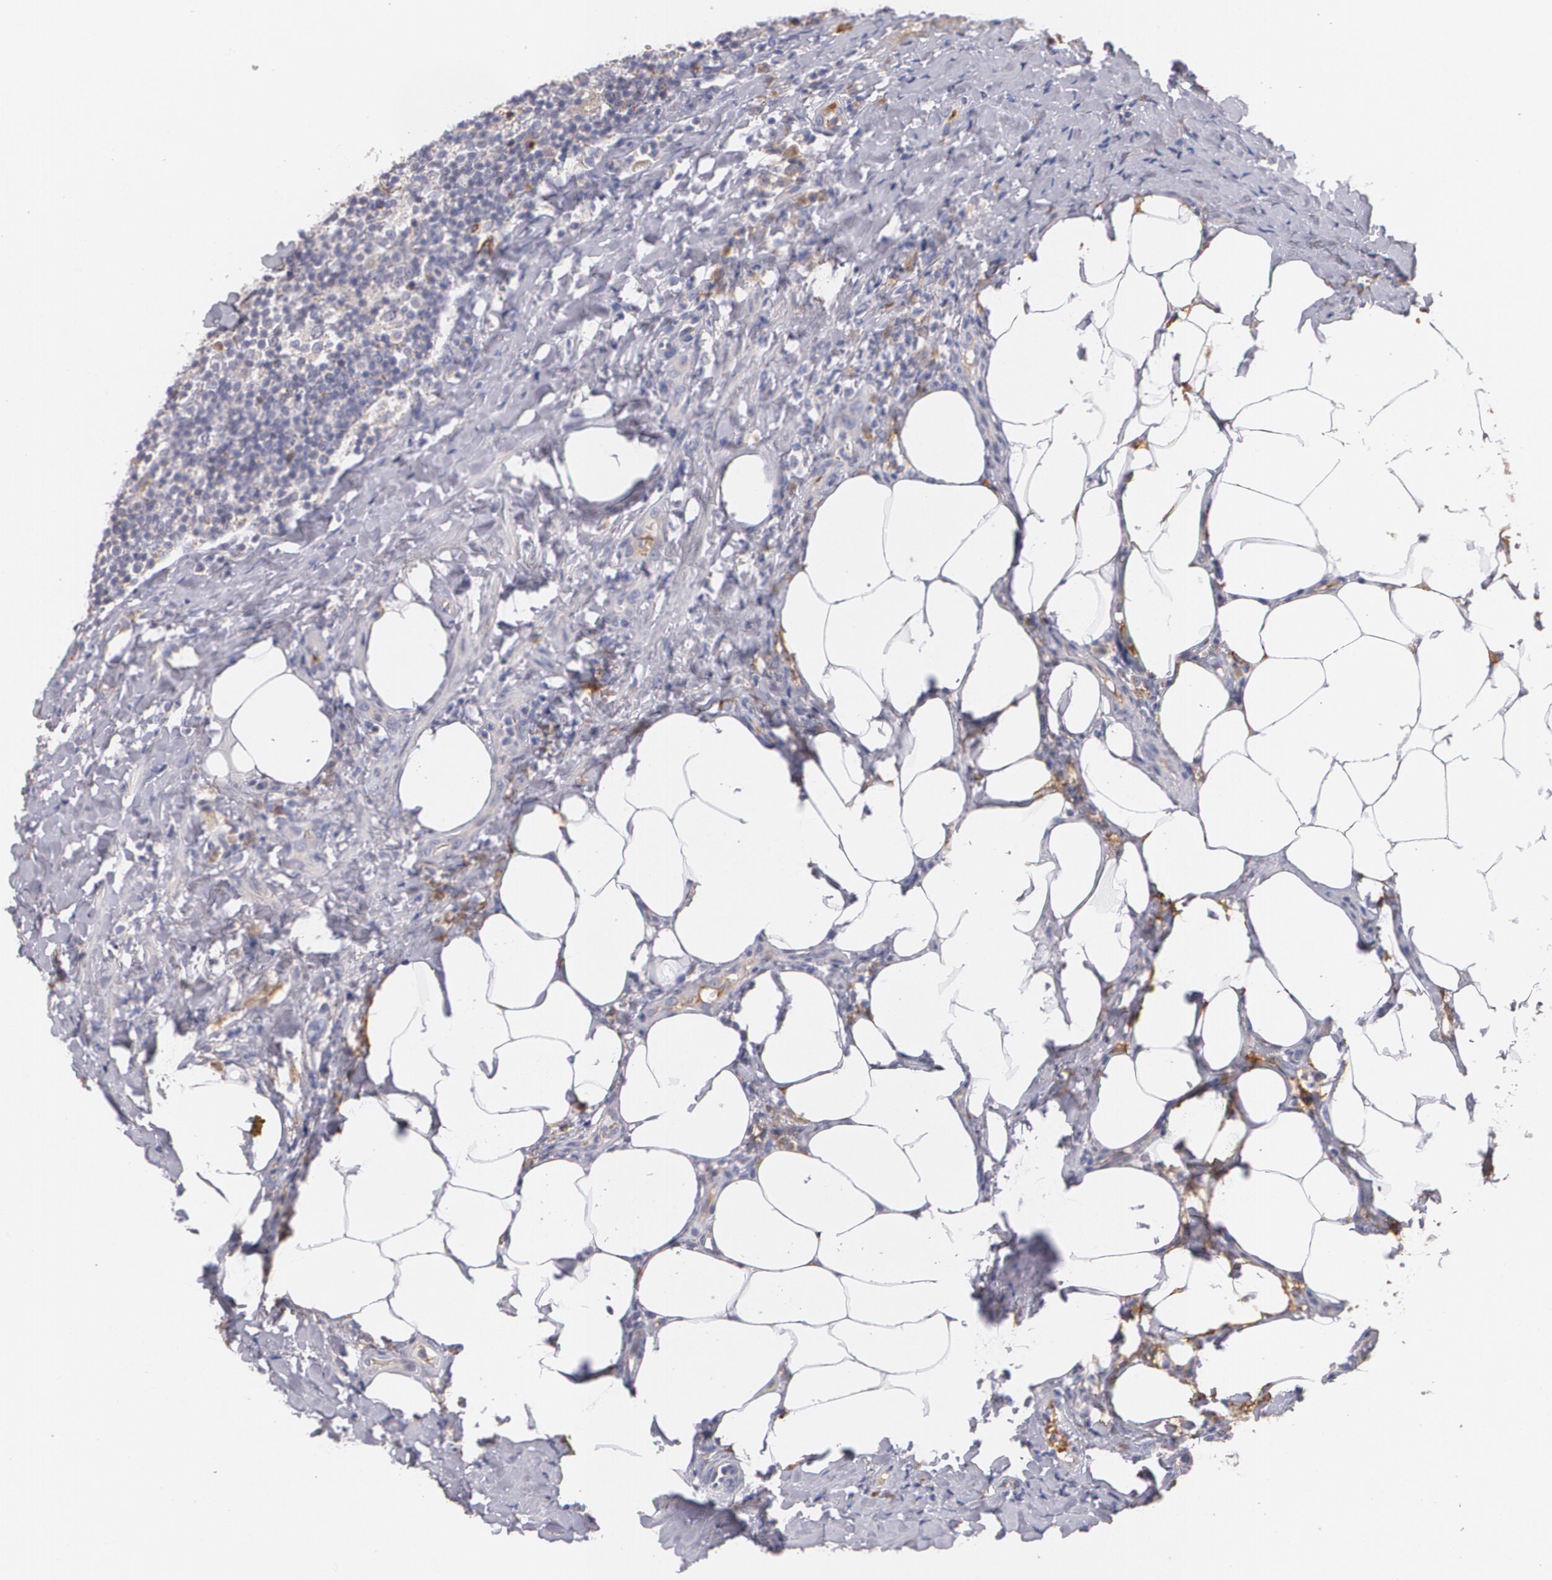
{"staining": {"intensity": "weak", "quantity": "<25%", "location": "cytoplasmic/membranous"}, "tissue": "lymph node", "cell_type": "Non-germinal center cells", "image_type": "normal", "snomed": [{"axis": "morphology", "description": "Normal tissue, NOS"}, {"axis": "morphology", "description": "Inflammation, NOS"}, {"axis": "topography", "description": "Lymph node"}], "caption": "DAB immunohistochemical staining of unremarkable lymph node displays no significant staining in non-germinal center cells.", "gene": "AMBP", "patient": {"sex": "male", "age": 46}}